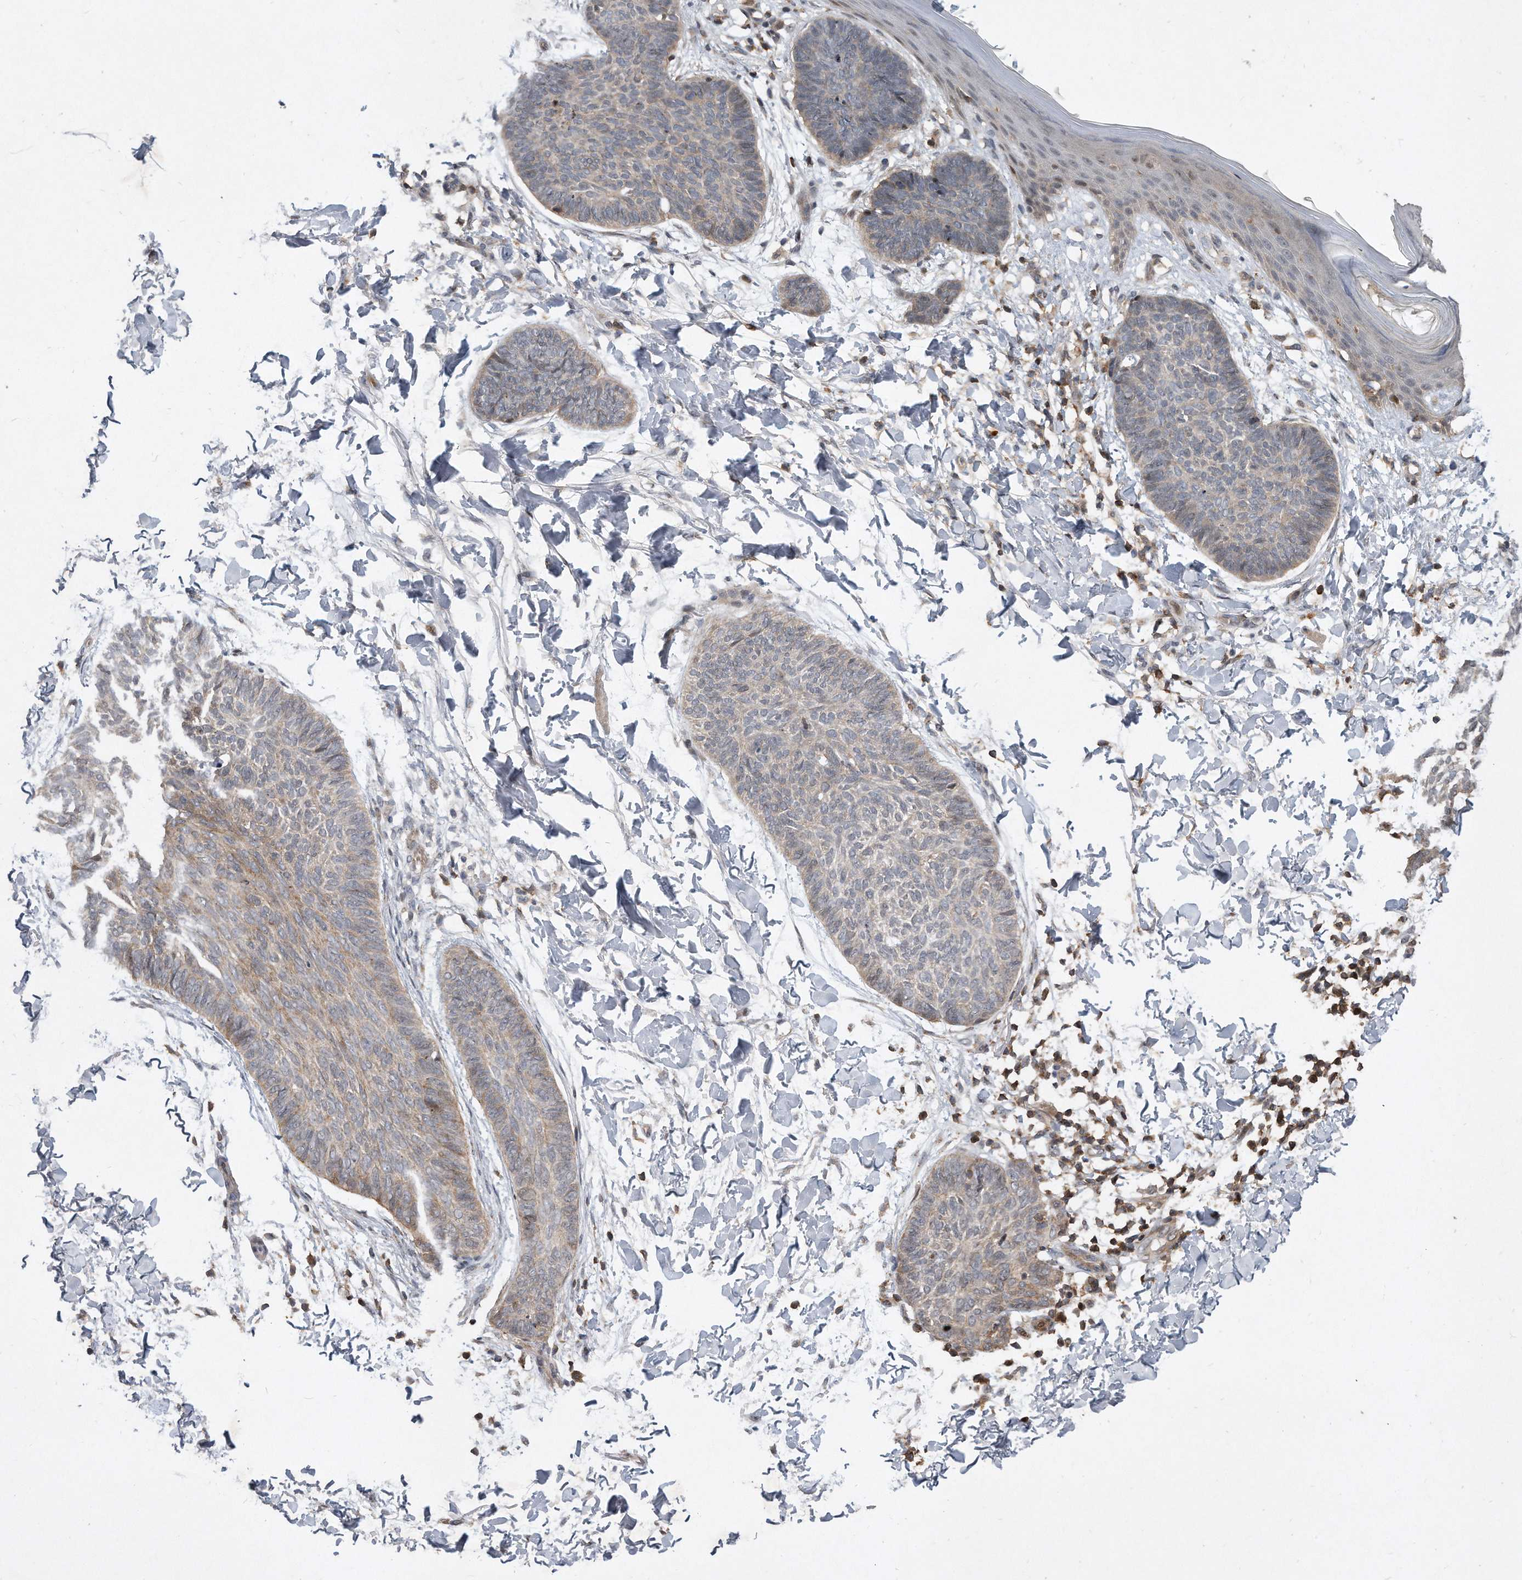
{"staining": {"intensity": "weak", "quantity": "25%-75%", "location": "cytoplasmic/membranous"}, "tissue": "skin cancer", "cell_type": "Tumor cells", "image_type": "cancer", "snomed": [{"axis": "morphology", "description": "Normal tissue, NOS"}, {"axis": "morphology", "description": "Basal cell carcinoma"}, {"axis": "topography", "description": "Skin"}], "caption": "Protein staining demonstrates weak cytoplasmic/membranous expression in about 25%-75% of tumor cells in skin cancer (basal cell carcinoma).", "gene": "PGBD2", "patient": {"sex": "male", "age": 50}}